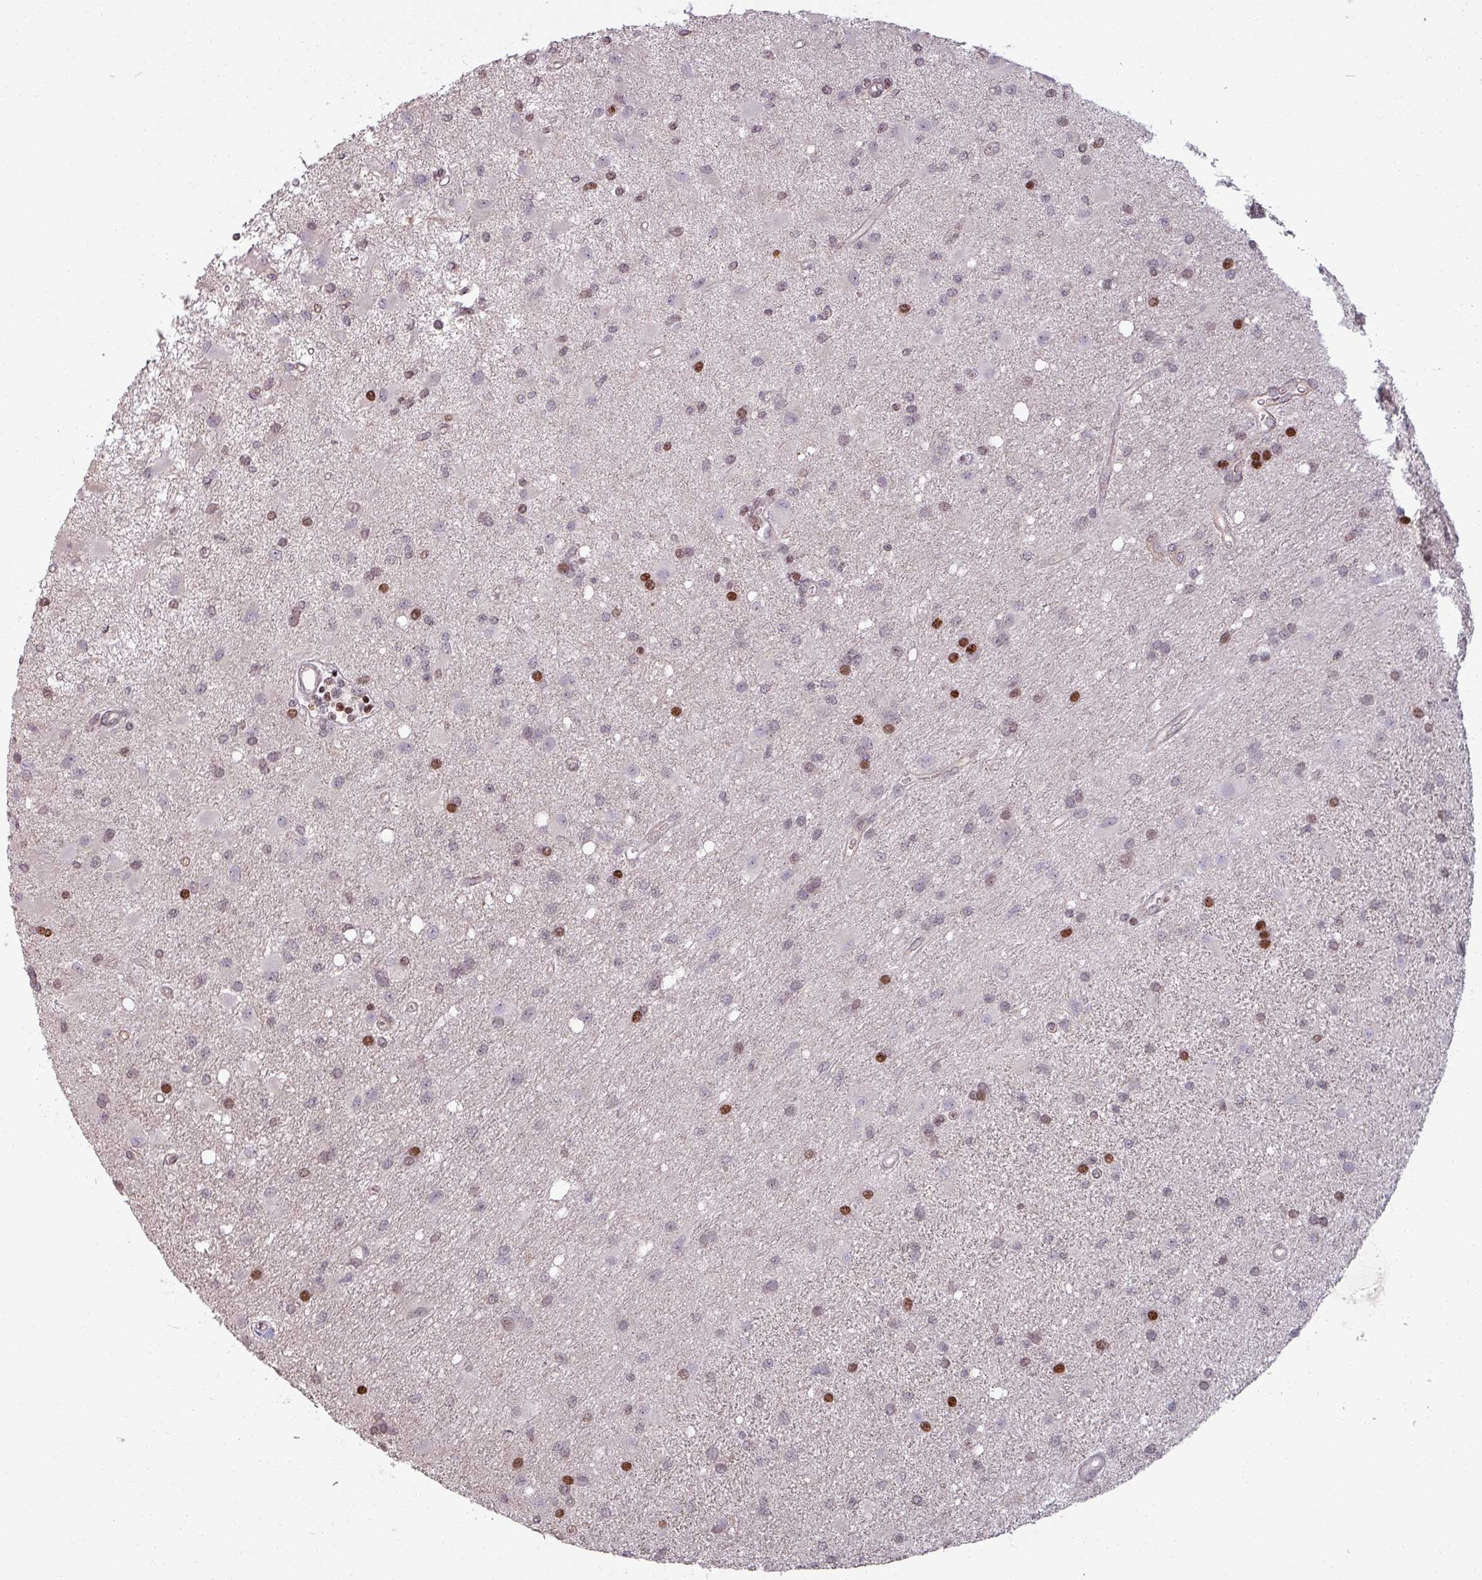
{"staining": {"intensity": "weak", "quantity": "25%-75%", "location": "nuclear"}, "tissue": "glioma", "cell_type": "Tumor cells", "image_type": "cancer", "snomed": [{"axis": "morphology", "description": "Glioma, malignant, High grade"}, {"axis": "topography", "description": "Brain"}], "caption": "IHC (DAB) staining of human glioma exhibits weak nuclear protein positivity in approximately 25%-75% of tumor cells.", "gene": "NCOR1", "patient": {"sex": "male", "age": 67}}